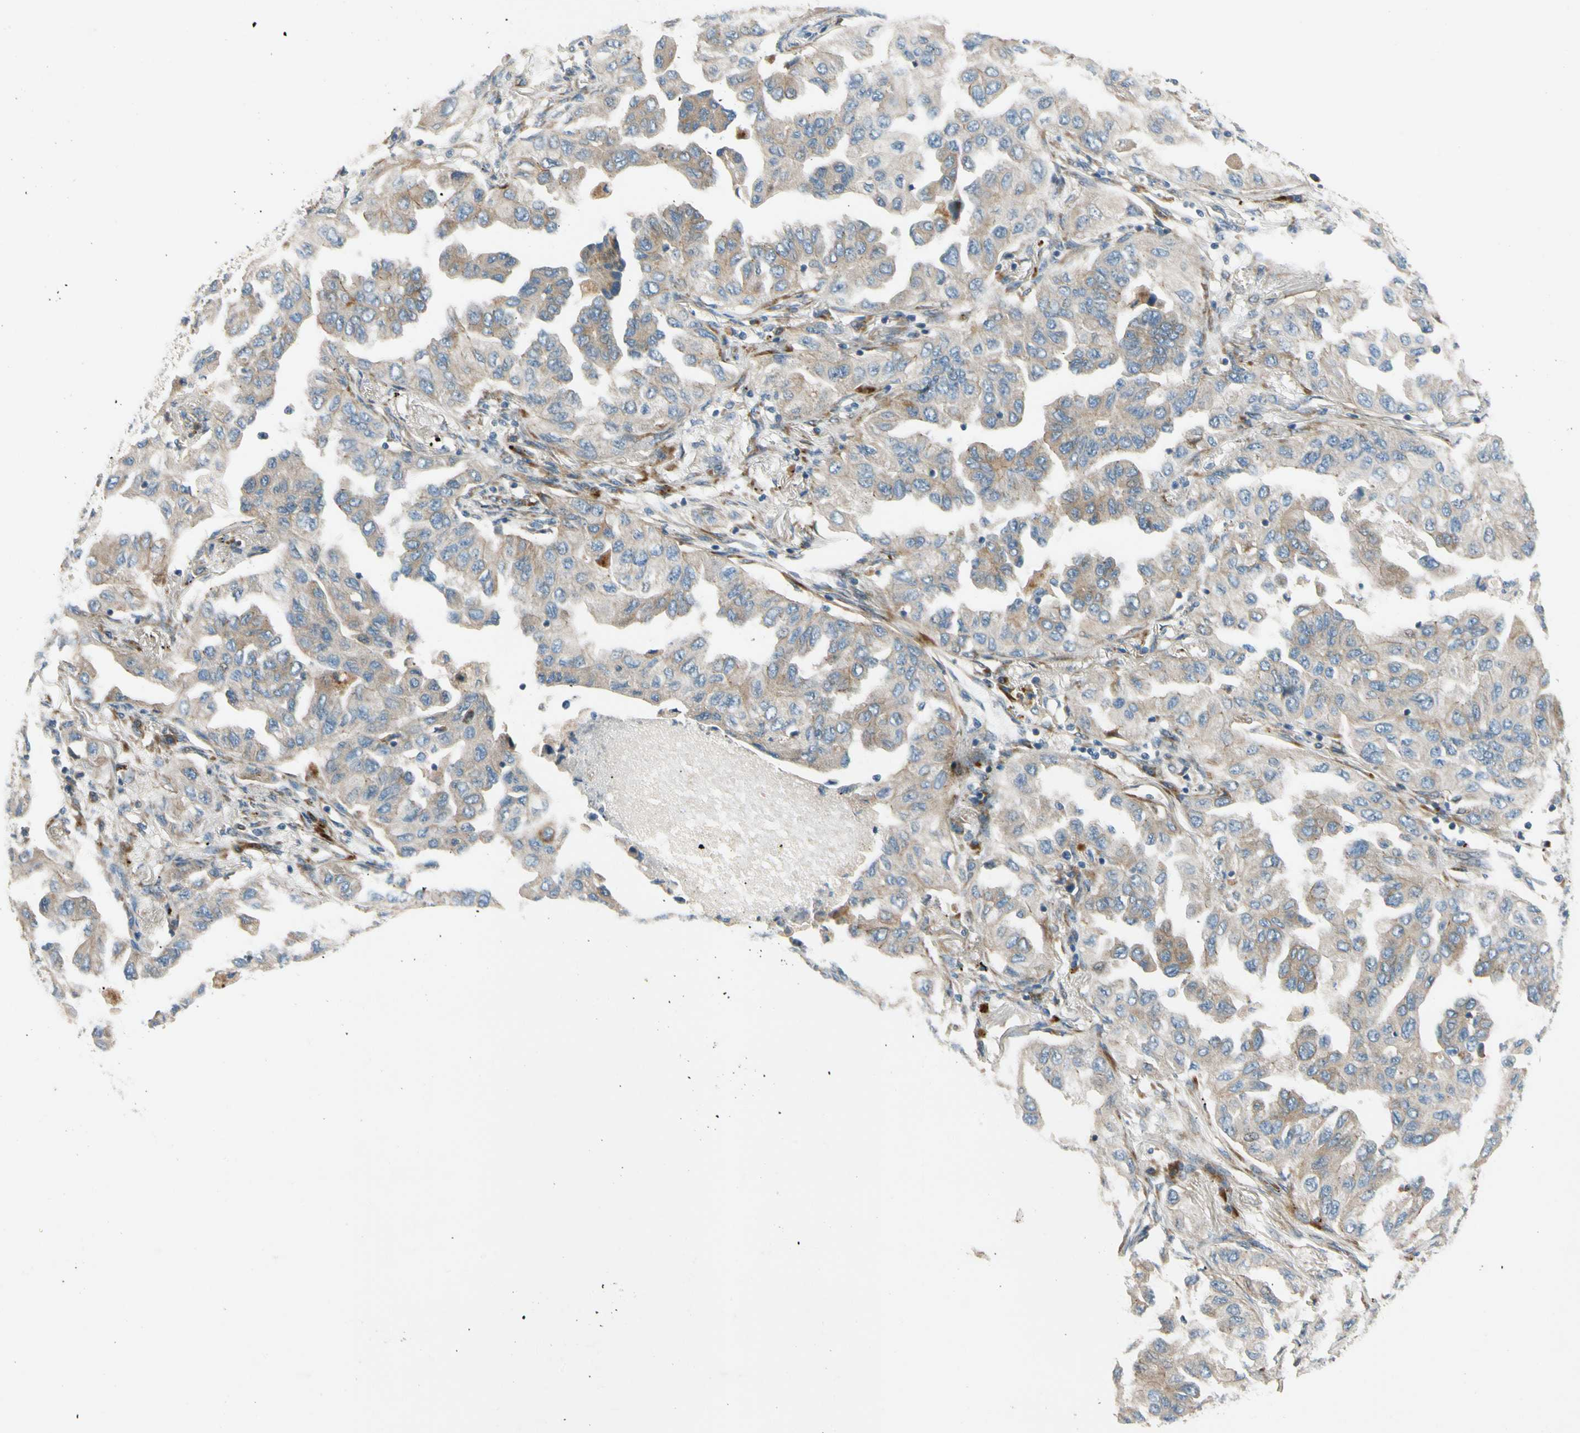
{"staining": {"intensity": "weak", "quantity": ">75%", "location": "cytoplasmic/membranous"}, "tissue": "lung cancer", "cell_type": "Tumor cells", "image_type": "cancer", "snomed": [{"axis": "morphology", "description": "Adenocarcinoma, NOS"}, {"axis": "topography", "description": "Lung"}], "caption": "The immunohistochemical stain shows weak cytoplasmic/membranous positivity in tumor cells of lung adenocarcinoma tissue. The staining was performed using DAB, with brown indicating positive protein expression. Nuclei are stained blue with hematoxylin.", "gene": "MST1R", "patient": {"sex": "female", "age": 65}}